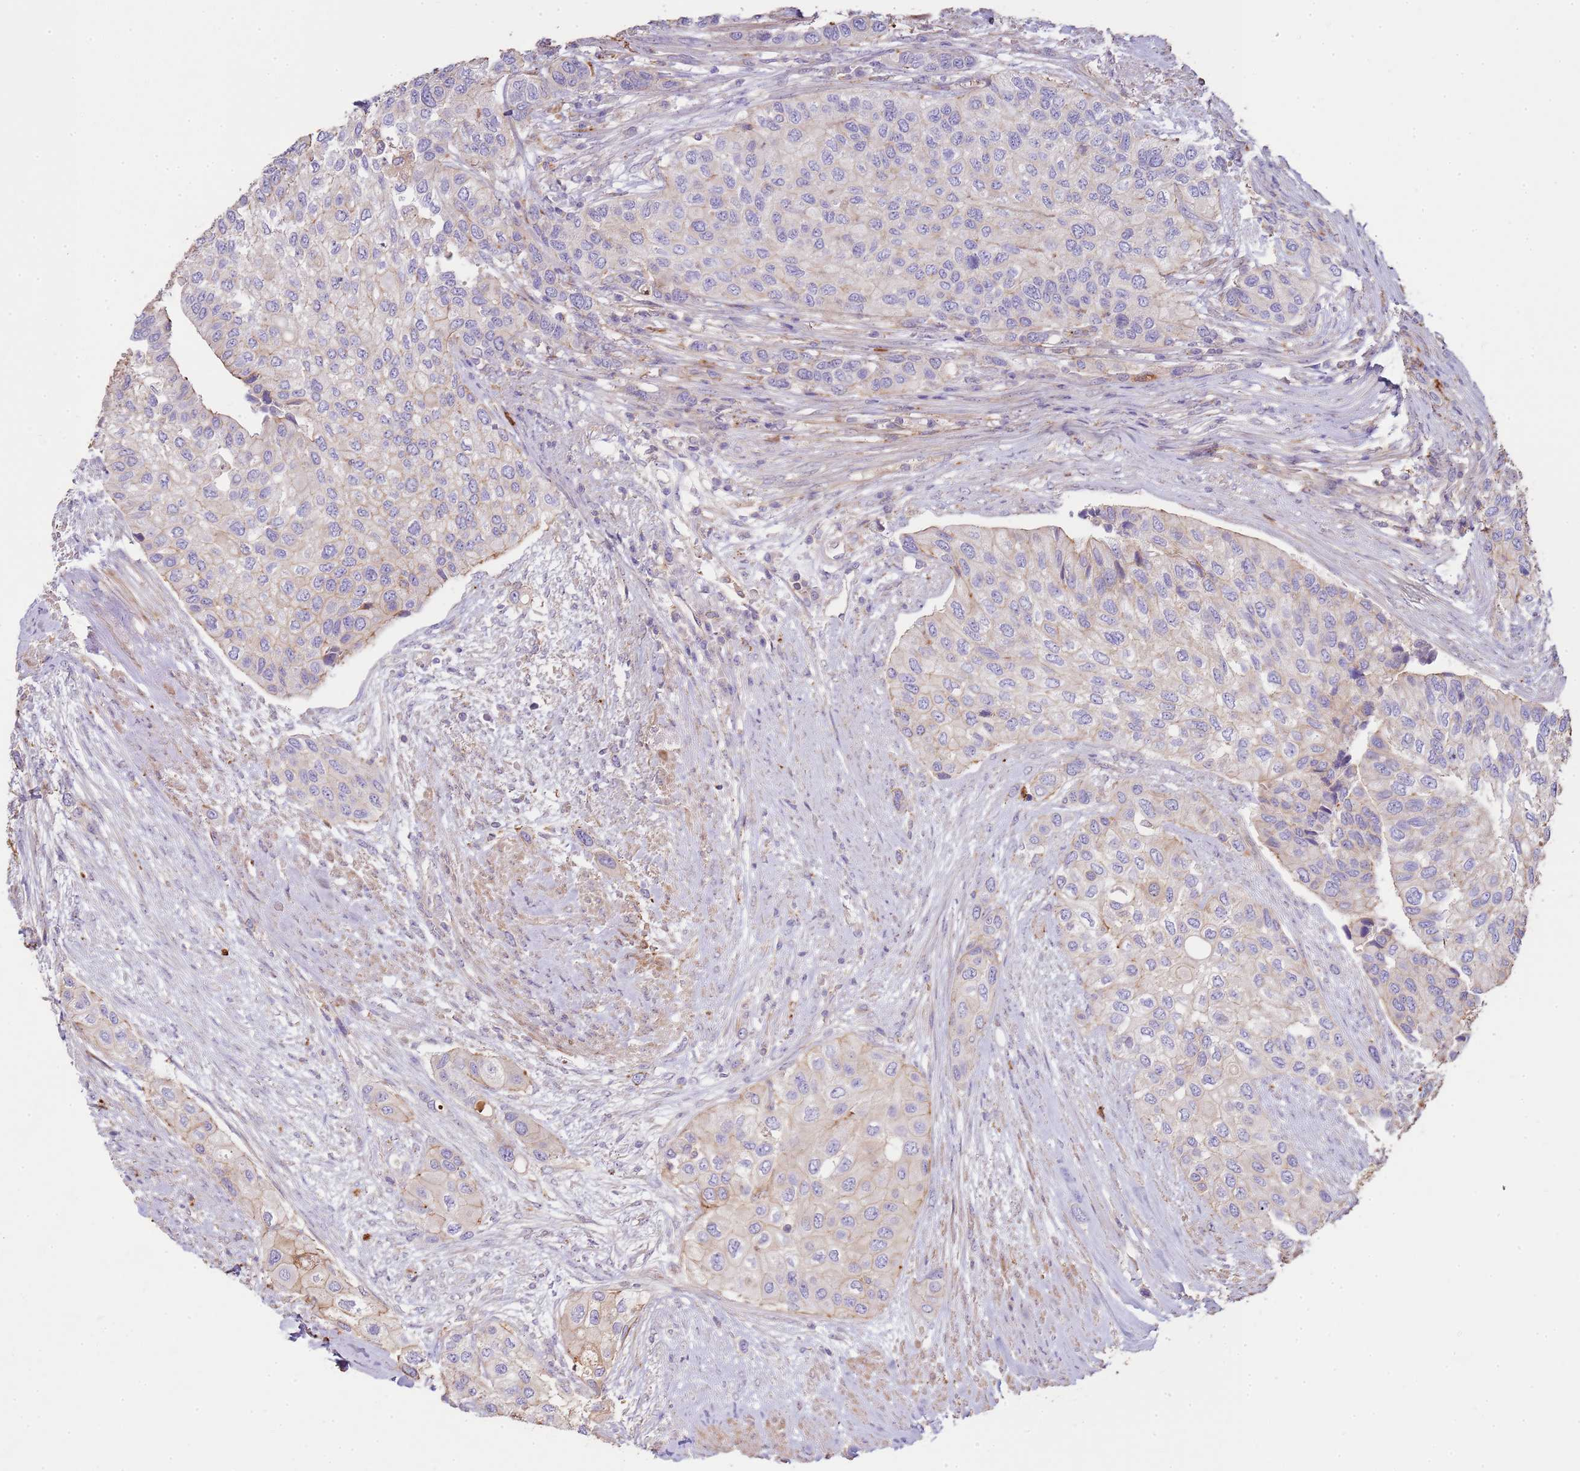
{"staining": {"intensity": "negative", "quantity": "none", "location": "none"}, "tissue": "urothelial cancer", "cell_type": "Tumor cells", "image_type": "cancer", "snomed": [{"axis": "morphology", "description": "Normal tissue, NOS"}, {"axis": "morphology", "description": "Urothelial carcinoma, High grade"}, {"axis": "topography", "description": "Vascular tissue"}, {"axis": "topography", "description": "Urinary bladder"}], "caption": "Tumor cells show no significant expression in urothelial cancer.", "gene": "NDUFAF4", "patient": {"sex": "female", "age": 56}}